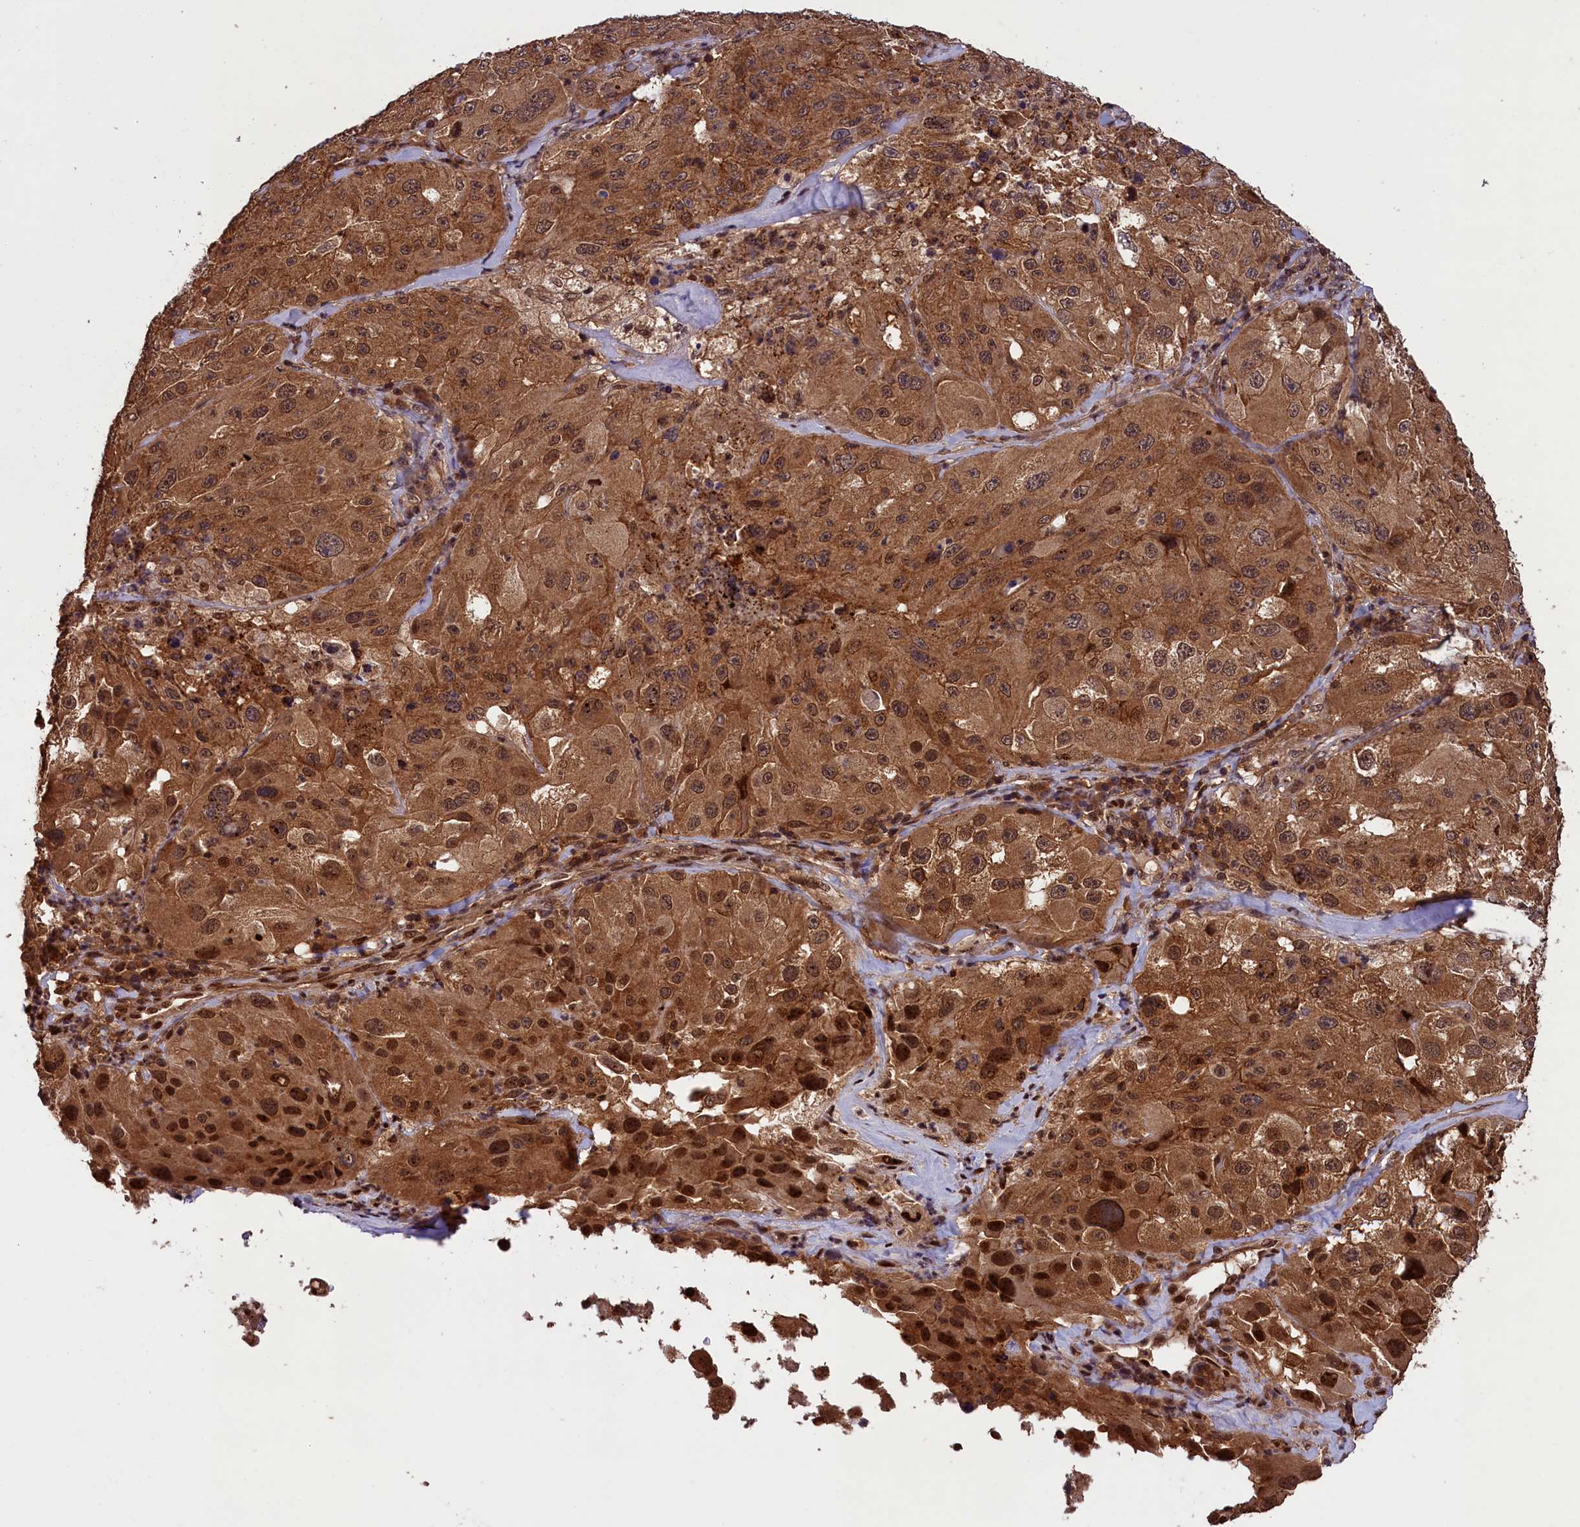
{"staining": {"intensity": "strong", "quantity": ">75%", "location": "cytoplasmic/membranous,nuclear"}, "tissue": "melanoma", "cell_type": "Tumor cells", "image_type": "cancer", "snomed": [{"axis": "morphology", "description": "Malignant melanoma, Metastatic site"}, {"axis": "topography", "description": "Lymph node"}], "caption": "High-magnification brightfield microscopy of melanoma stained with DAB (brown) and counterstained with hematoxylin (blue). tumor cells exhibit strong cytoplasmic/membranous and nuclear expression is present in about>75% of cells.", "gene": "IST1", "patient": {"sex": "male", "age": 62}}